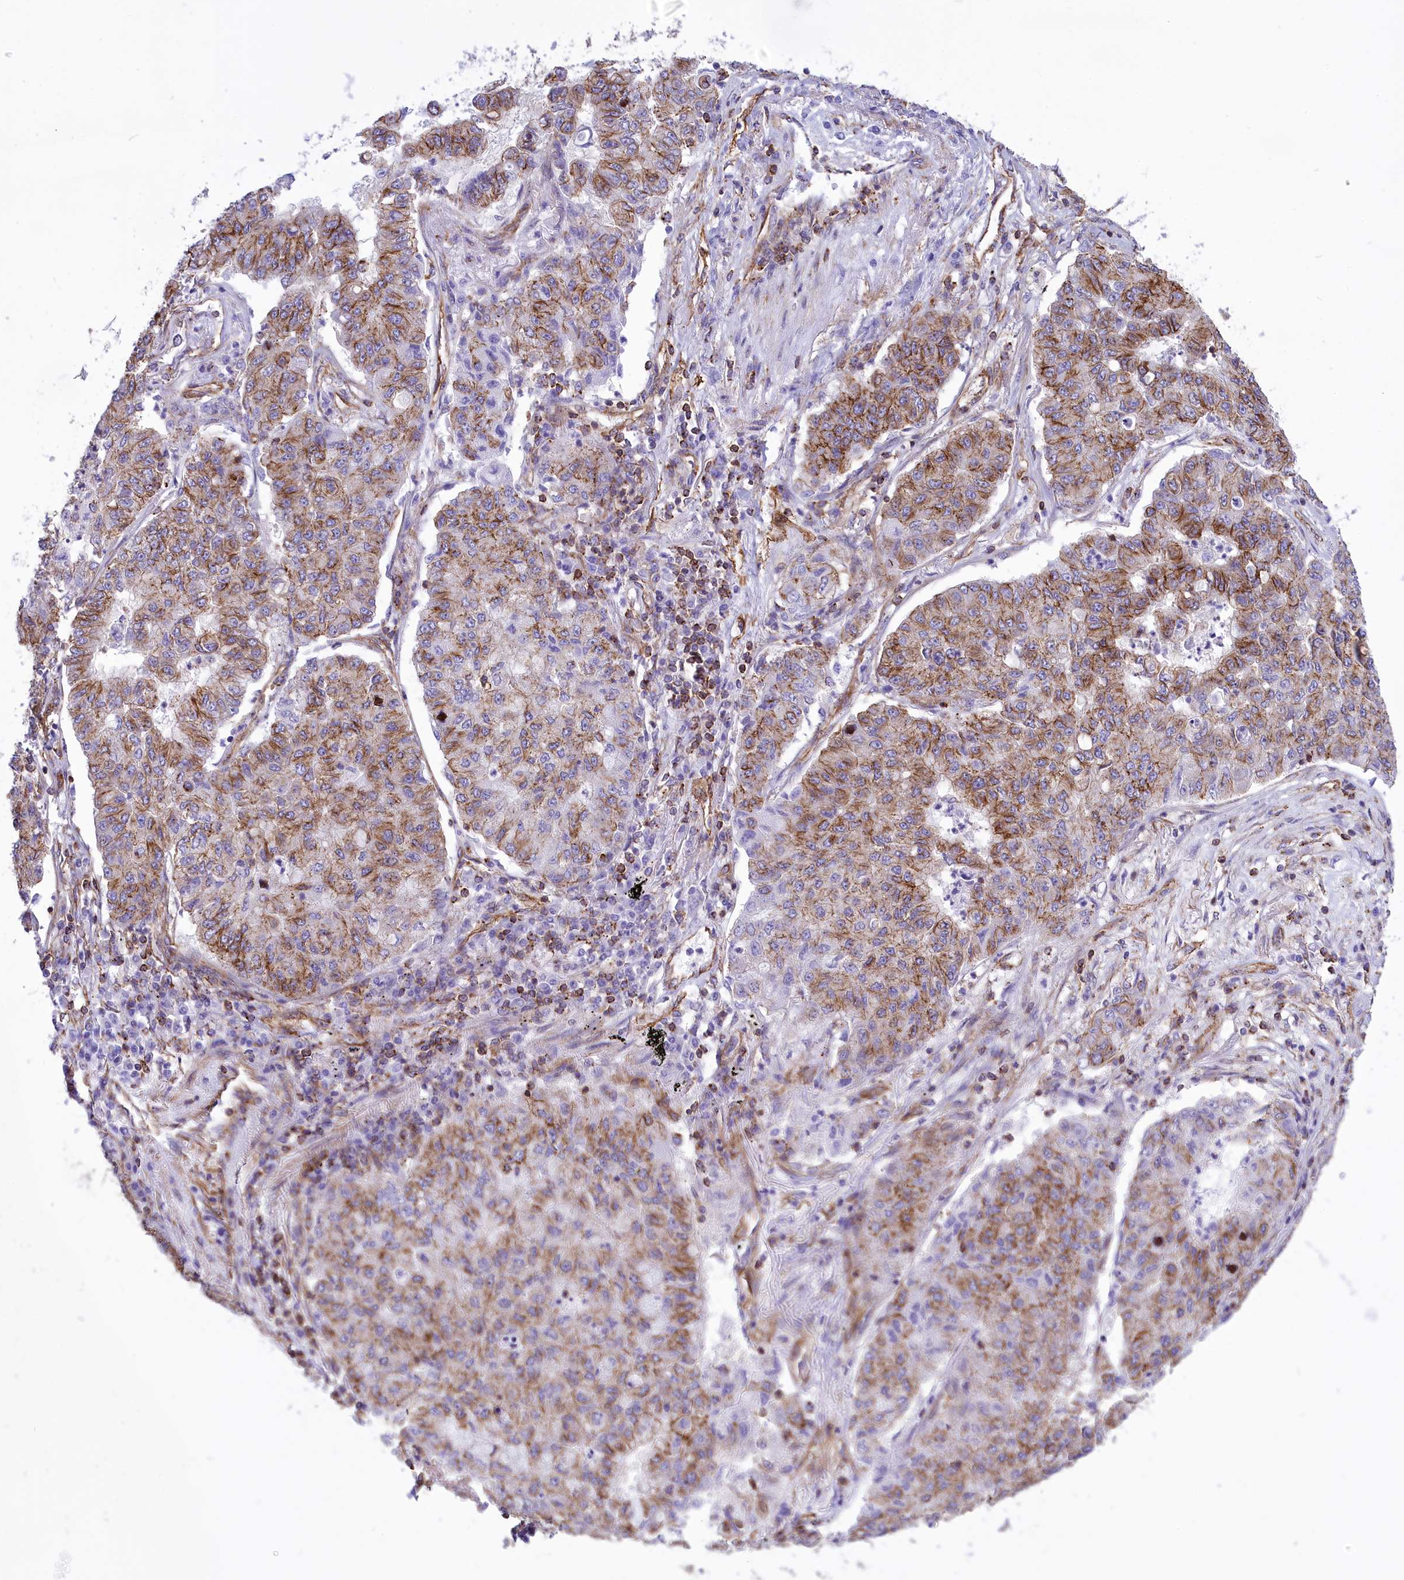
{"staining": {"intensity": "moderate", "quantity": ">75%", "location": "cytoplasmic/membranous"}, "tissue": "lung cancer", "cell_type": "Tumor cells", "image_type": "cancer", "snomed": [{"axis": "morphology", "description": "Squamous cell carcinoma, NOS"}, {"axis": "topography", "description": "Lung"}], "caption": "The photomicrograph shows a brown stain indicating the presence of a protein in the cytoplasmic/membranous of tumor cells in lung cancer (squamous cell carcinoma).", "gene": "SEPTIN9", "patient": {"sex": "male", "age": 74}}